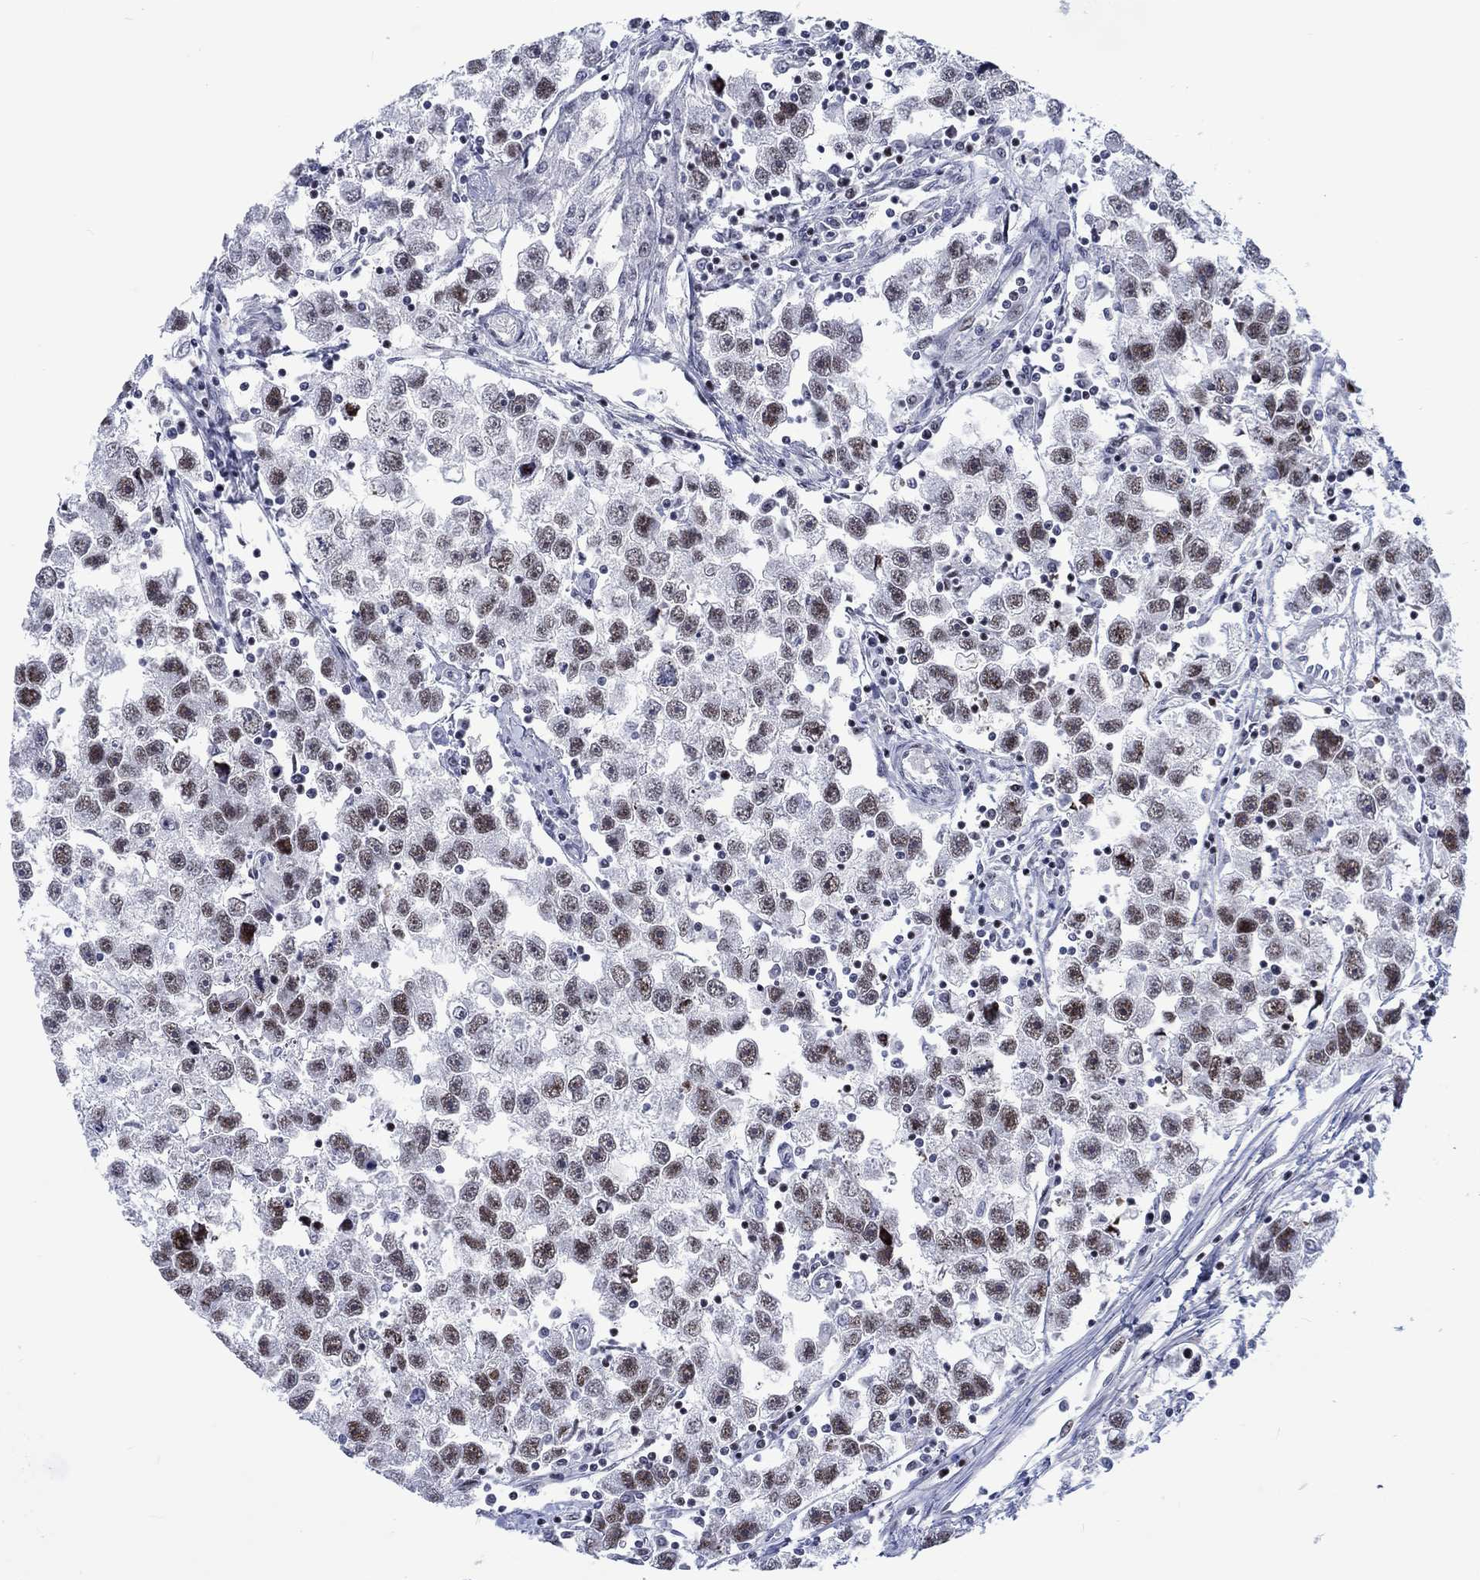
{"staining": {"intensity": "moderate", "quantity": "25%-75%", "location": "nuclear"}, "tissue": "testis cancer", "cell_type": "Tumor cells", "image_type": "cancer", "snomed": [{"axis": "morphology", "description": "Seminoma, NOS"}, {"axis": "topography", "description": "Testis"}], "caption": "Immunohistochemistry staining of testis seminoma, which exhibits medium levels of moderate nuclear expression in approximately 25%-75% of tumor cells indicating moderate nuclear protein positivity. The staining was performed using DAB (3,3'-diaminobenzidine) (brown) for protein detection and nuclei were counterstained in hematoxylin (blue).", "gene": "CDCA2", "patient": {"sex": "male", "age": 30}}